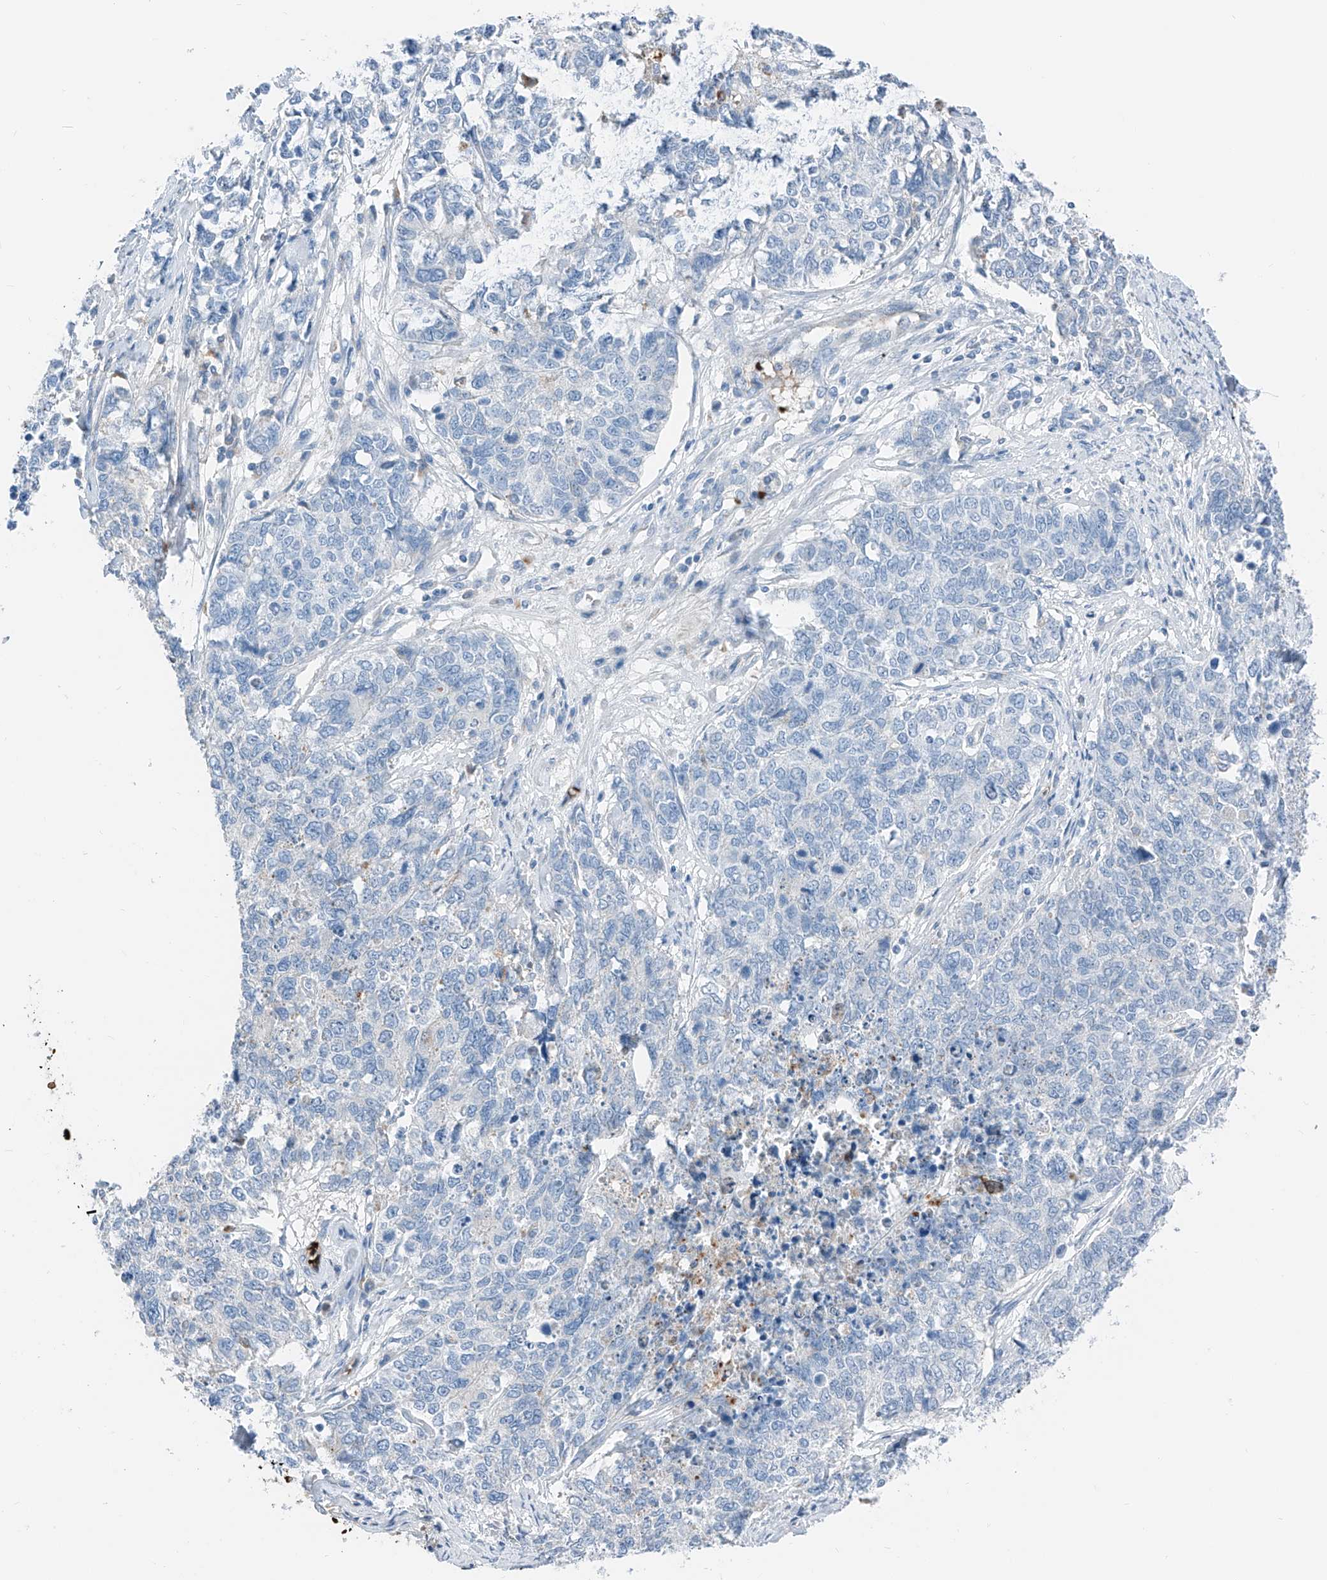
{"staining": {"intensity": "negative", "quantity": "none", "location": "none"}, "tissue": "cervical cancer", "cell_type": "Tumor cells", "image_type": "cancer", "snomed": [{"axis": "morphology", "description": "Squamous cell carcinoma, NOS"}, {"axis": "topography", "description": "Cervix"}], "caption": "An immunohistochemistry histopathology image of cervical squamous cell carcinoma is shown. There is no staining in tumor cells of cervical squamous cell carcinoma.", "gene": "PRSS23", "patient": {"sex": "female", "age": 63}}